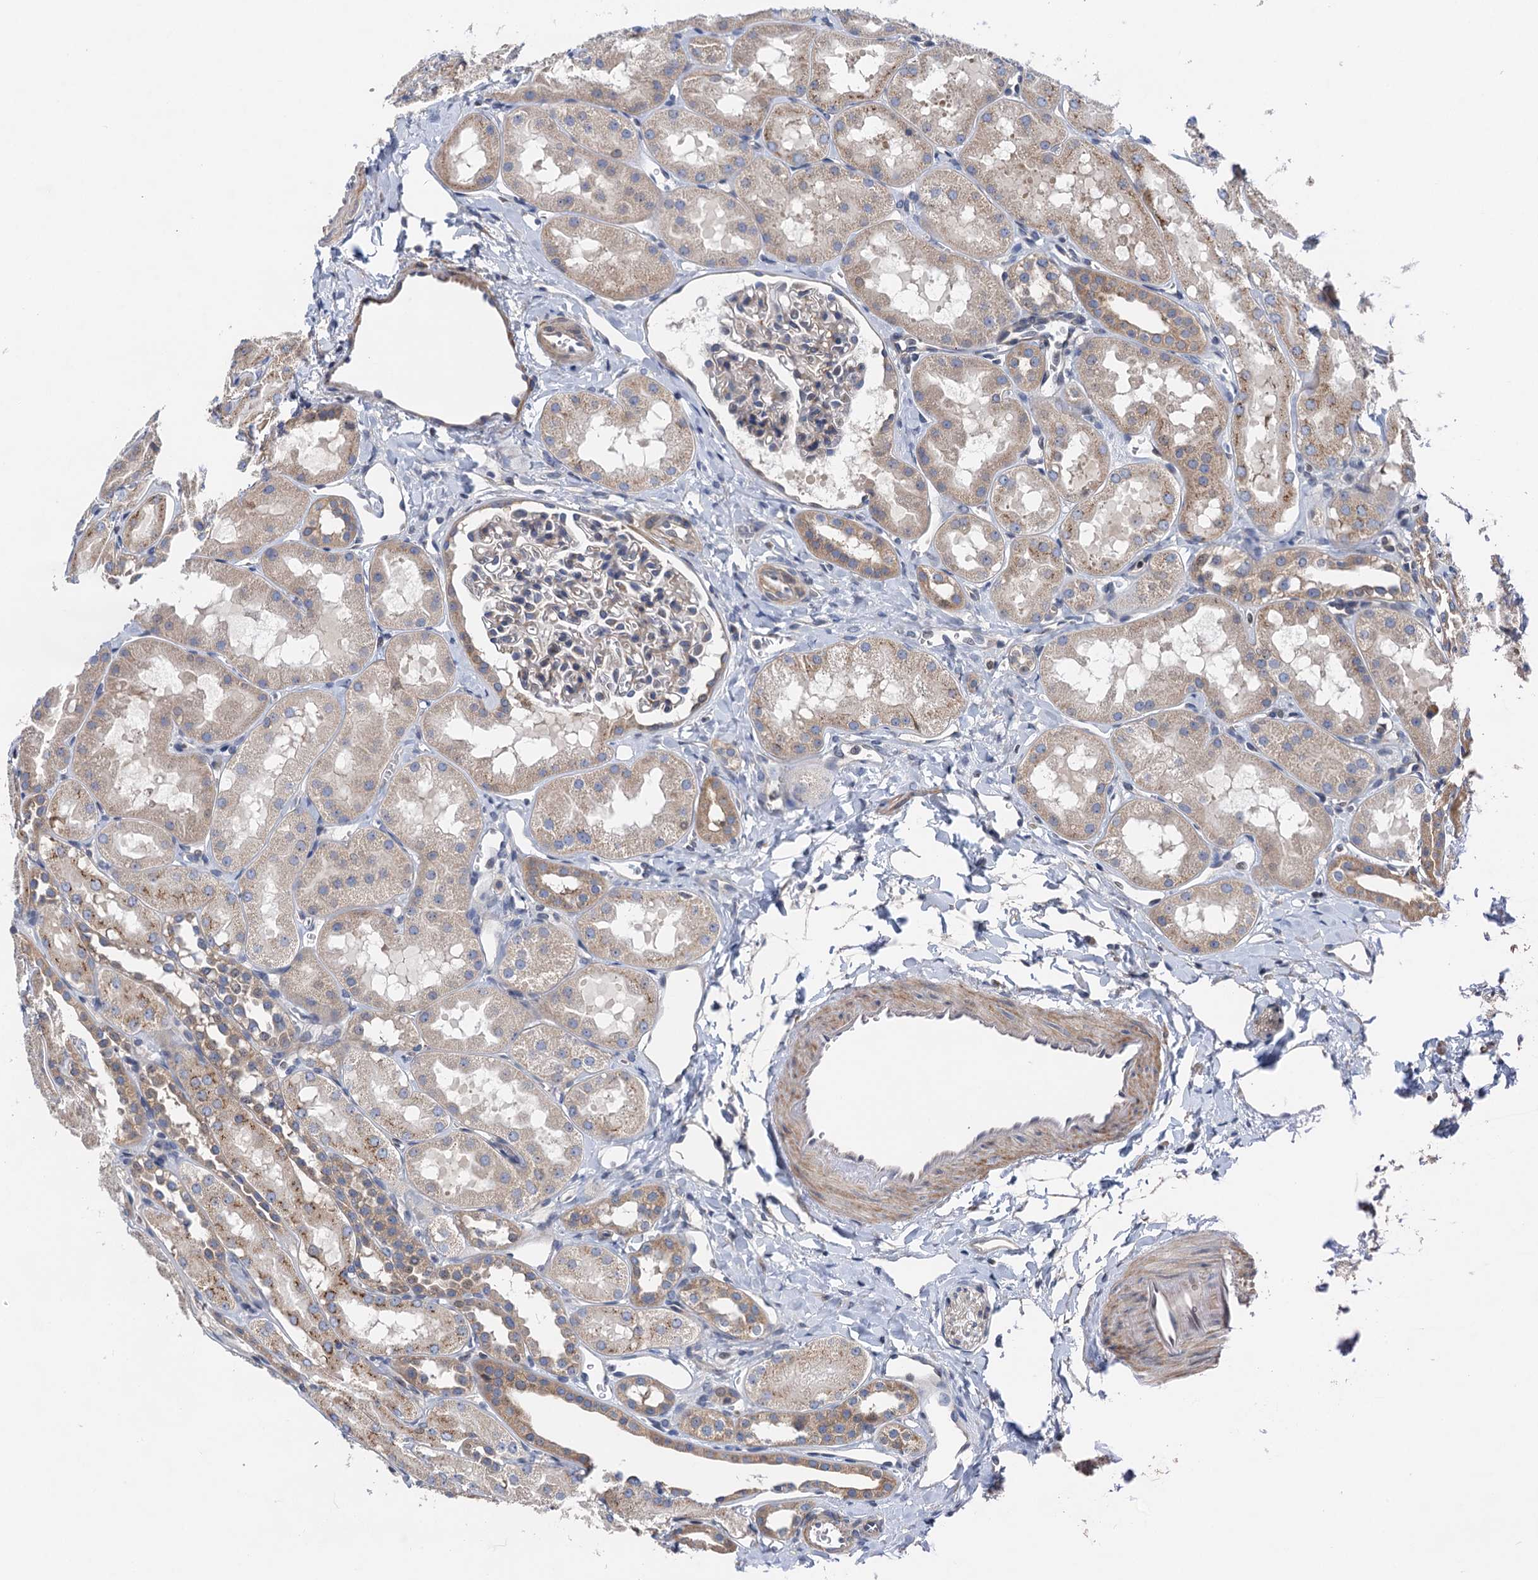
{"staining": {"intensity": "weak", "quantity": "<25%", "location": "cytoplasmic/membranous"}, "tissue": "kidney", "cell_type": "Cells in glomeruli", "image_type": "normal", "snomed": [{"axis": "morphology", "description": "Normal tissue, NOS"}, {"axis": "topography", "description": "Kidney"}, {"axis": "topography", "description": "Urinary bladder"}], "caption": "IHC micrograph of benign kidney: kidney stained with DAB demonstrates no significant protein positivity in cells in glomeruli.", "gene": "NBEA", "patient": {"sex": "male", "age": 16}}